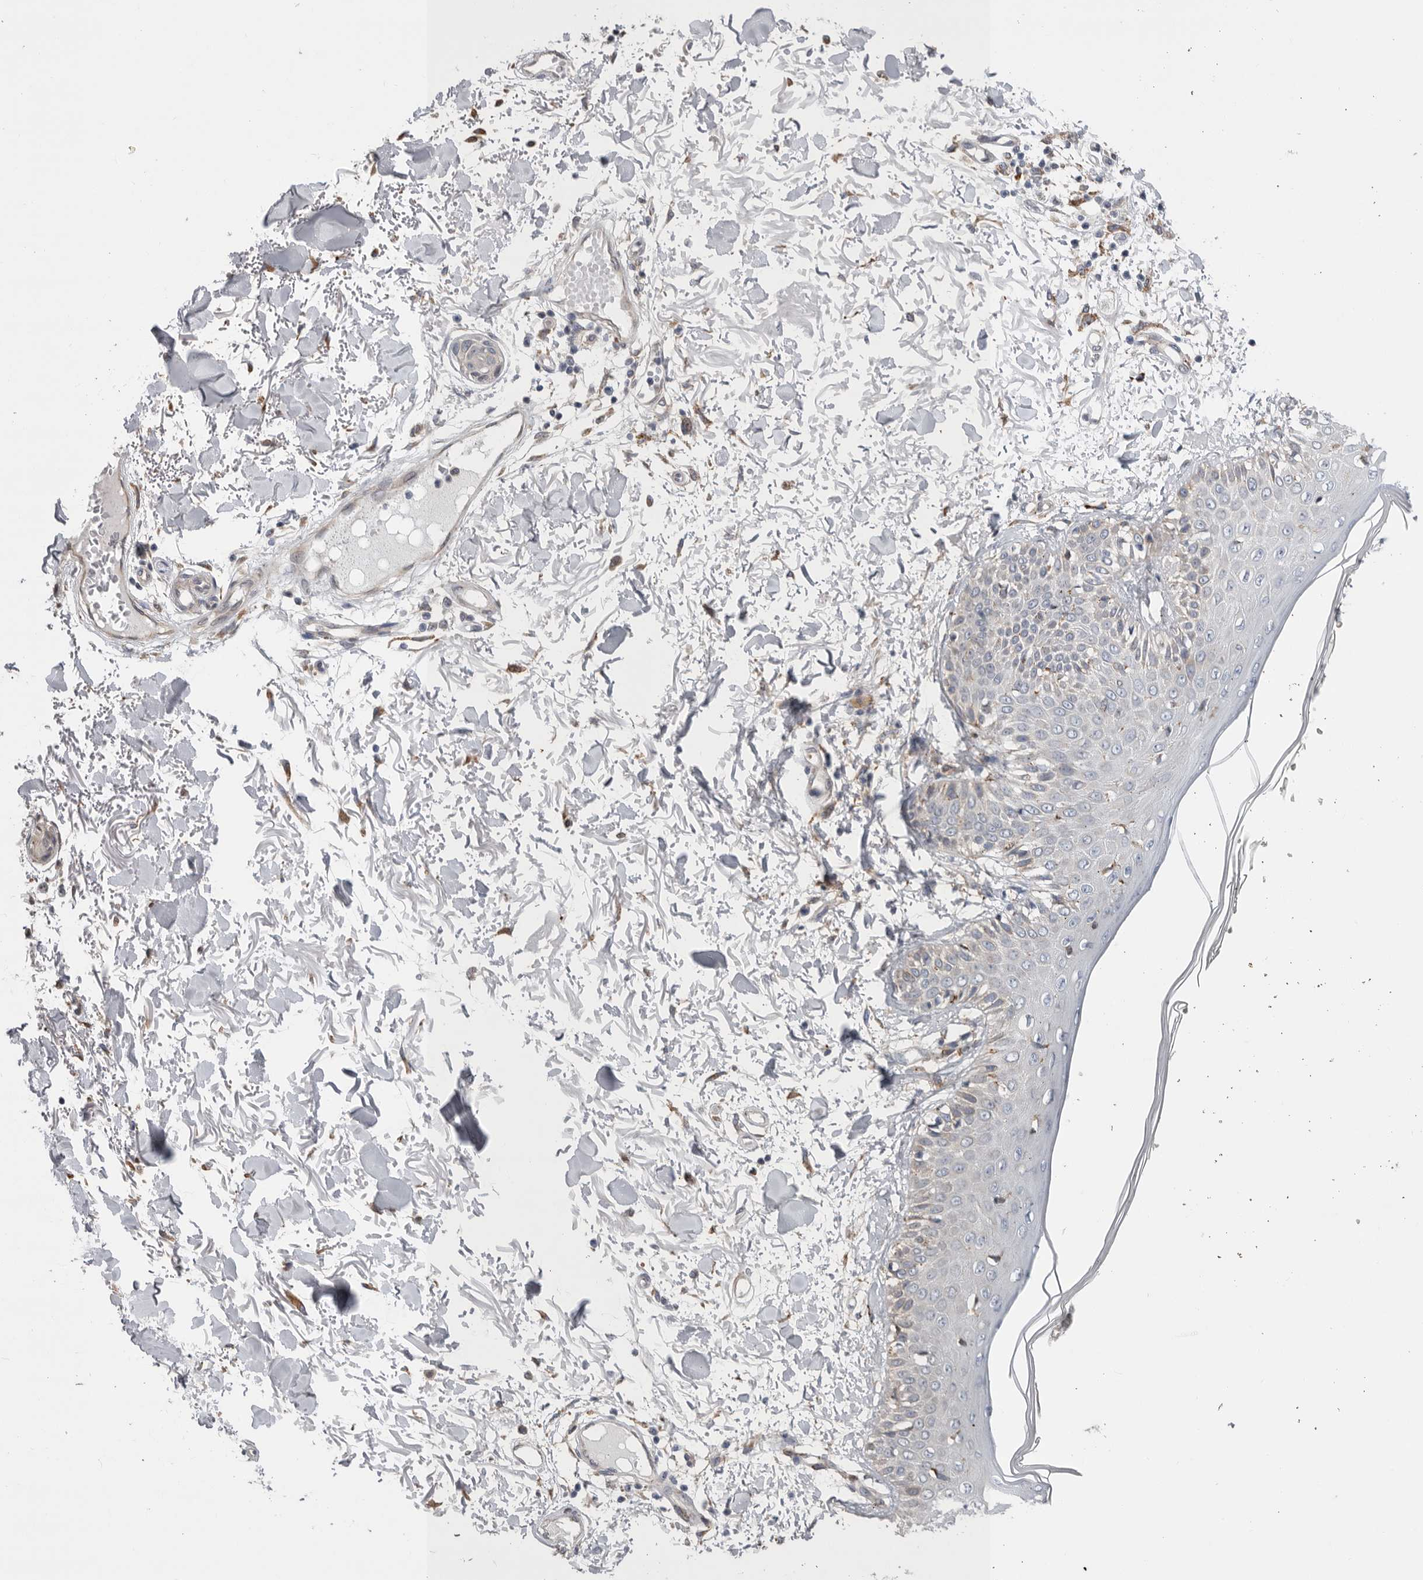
{"staining": {"intensity": "moderate", "quantity": ">75%", "location": "cytoplasmic/membranous"}, "tissue": "skin", "cell_type": "Fibroblasts", "image_type": "normal", "snomed": [{"axis": "morphology", "description": "Normal tissue, NOS"}, {"axis": "morphology", "description": "Squamous cell carcinoma, NOS"}, {"axis": "topography", "description": "Skin"}, {"axis": "topography", "description": "Peripheral nerve tissue"}], "caption": "Benign skin was stained to show a protein in brown. There is medium levels of moderate cytoplasmic/membranous staining in approximately >75% of fibroblasts. The protein is stained brown, and the nuclei are stained in blue (DAB (3,3'-diaminobenzidine) IHC with brightfield microscopy, high magnification).", "gene": "GANAB", "patient": {"sex": "male", "age": 83}}